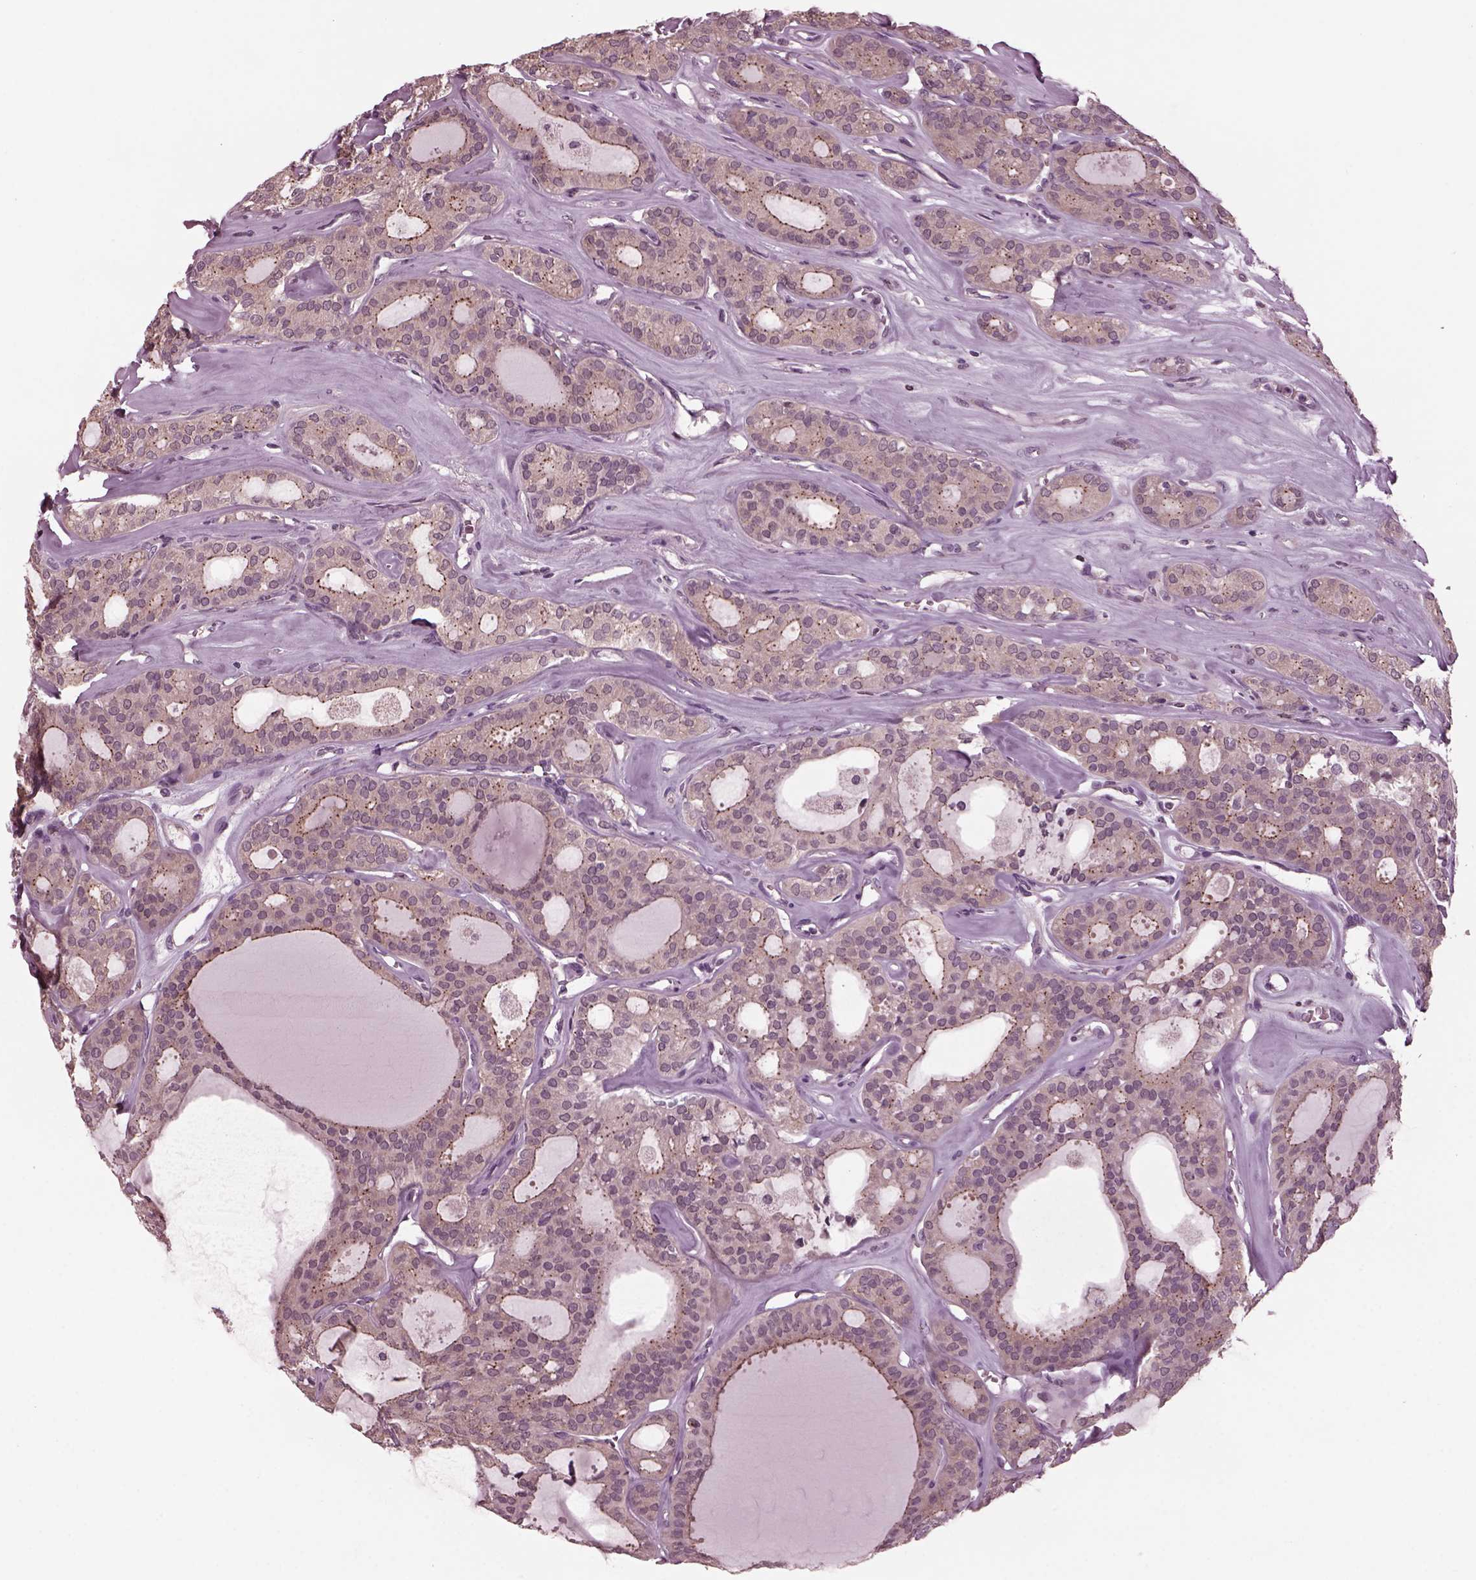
{"staining": {"intensity": "weak", "quantity": "<25%", "location": "cytoplasmic/membranous"}, "tissue": "thyroid cancer", "cell_type": "Tumor cells", "image_type": "cancer", "snomed": [{"axis": "morphology", "description": "Follicular adenoma carcinoma, NOS"}, {"axis": "topography", "description": "Thyroid gland"}], "caption": "There is no significant expression in tumor cells of thyroid cancer.", "gene": "SAXO1", "patient": {"sex": "male", "age": 75}}